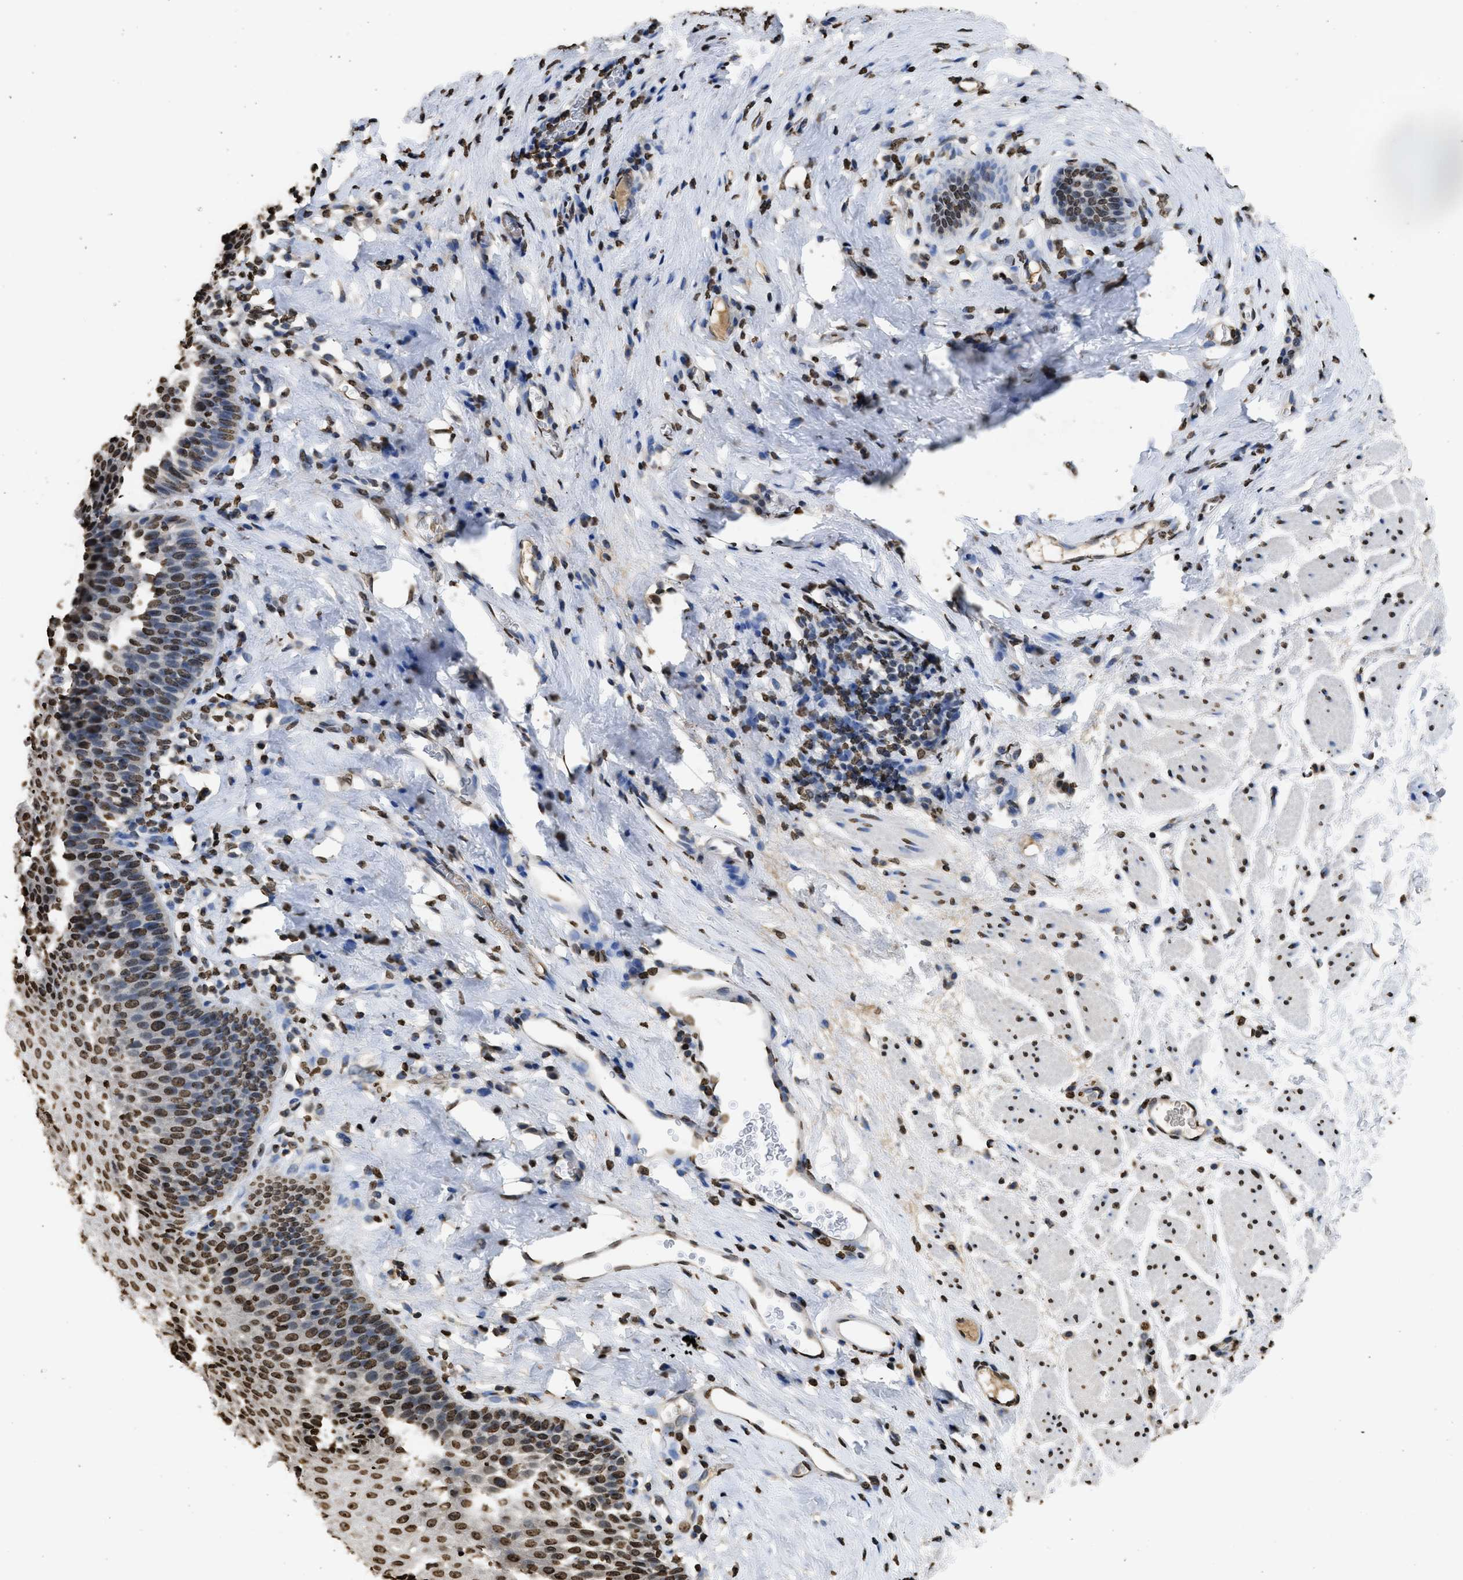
{"staining": {"intensity": "moderate", "quantity": ">75%", "location": "nuclear"}, "tissue": "esophagus", "cell_type": "Squamous epithelial cells", "image_type": "normal", "snomed": [{"axis": "morphology", "description": "Normal tissue, NOS"}, {"axis": "topography", "description": "Esophagus"}], "caption": "IHC photomicrograph of unremarkable esophagus: esophagus stained using IHC shows medium levels of moderate protein expression localized specifically in the nuclear of squamous epithelial cells, appearing as a nuclear brown color.", "gene": "RRAGC", "patient": {"sex": "female", "age": 61}}